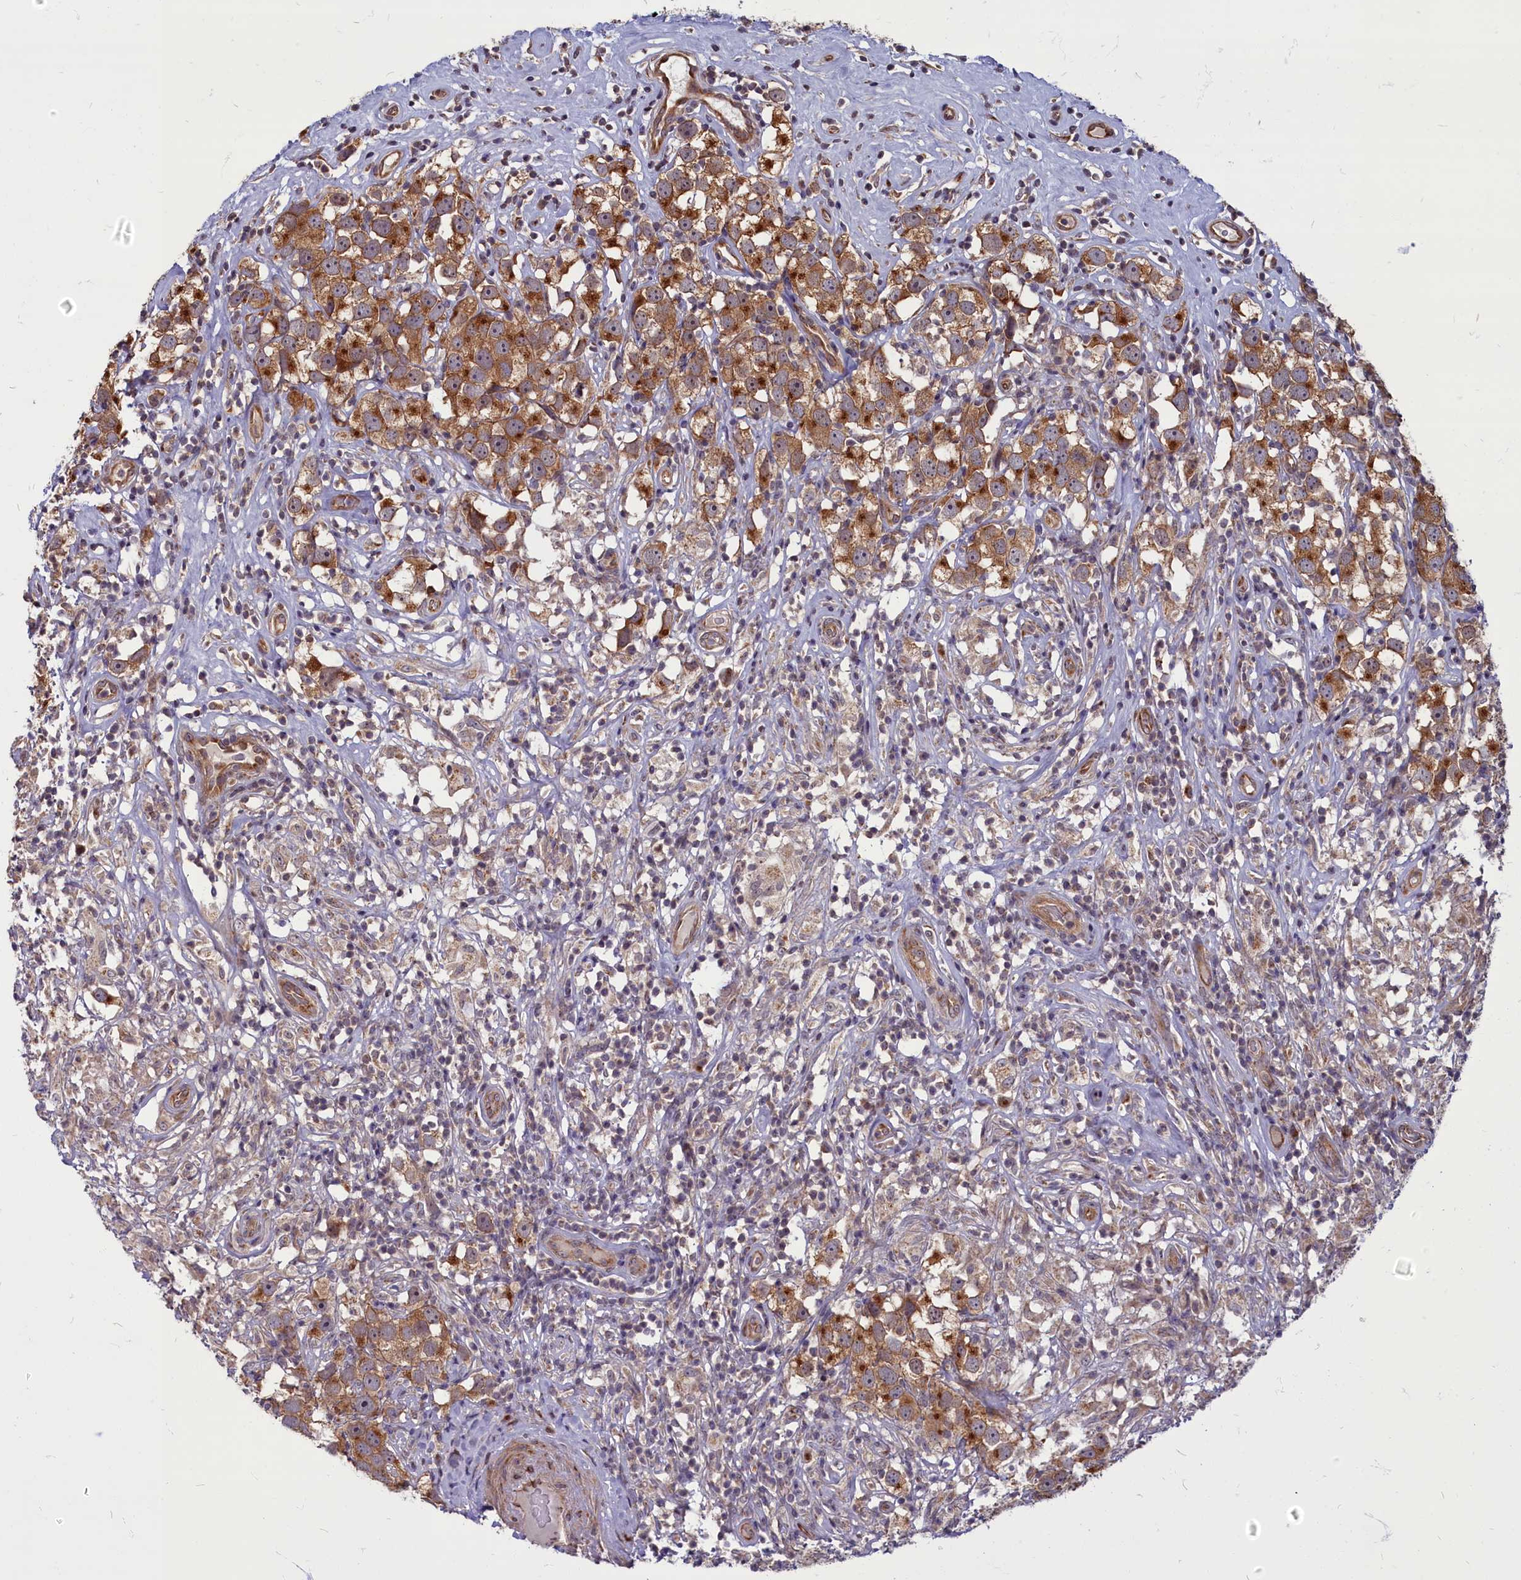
{"staining": {"intensity": "moderate", "quantity": ">75%", "location": "cytoplasmic/membranous"}, "tissue": "testis cancer", "cell_type": "Tumor cells", "image_type": "cancer", "snomed": [{"axis": "morphology", "description": "Seminoma, NOS"}, {"axis": "topography", "description": "Testis"}], "caption": "Immunohistochemical staining of seminoma (testis) demonstrates medium levels of moderate cytoplasmic/membranous expression in approximately >75% of tumor cells.", "gene": "MYCBP", "patient": {"sex": "male", "age": 49}}